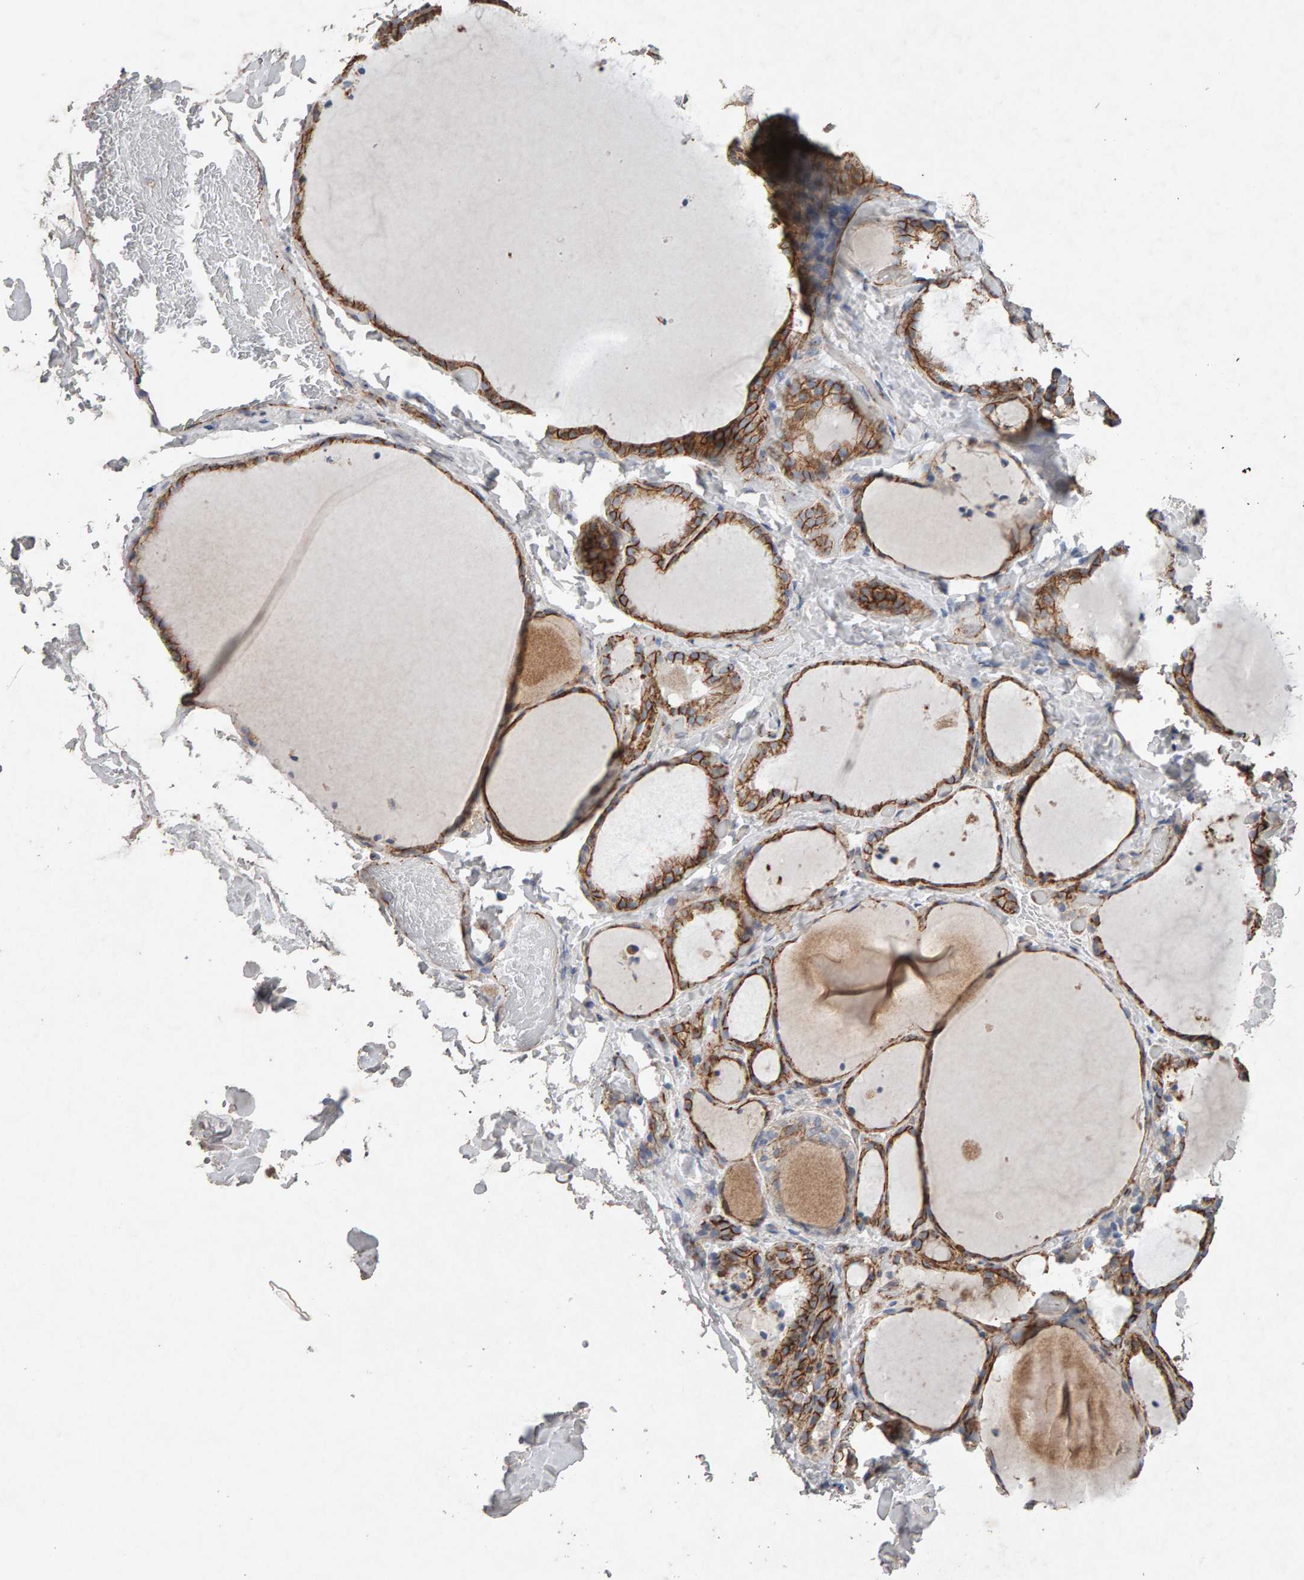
{"staining": {"intensity": "moderate", "quantity": ">75%", "location": "cytoplasmic/membranous"}, "tissue": "thyroid gland", "cell_type": "Glandular cells", "image_type": "normal", "snomed": [{"axis": "morphology", "description": "Normal tissue, NOS"}, {"axis": "topography", "description": "Thyroid gland"}], "caption": "Thyroid gland stained with a brown dye shows moderate cytoplasmic/membranous positive expression in approximately >75% of glandular cells.", "gene": "PTPRM", "patient": {"sex": "female", "age": 44}}